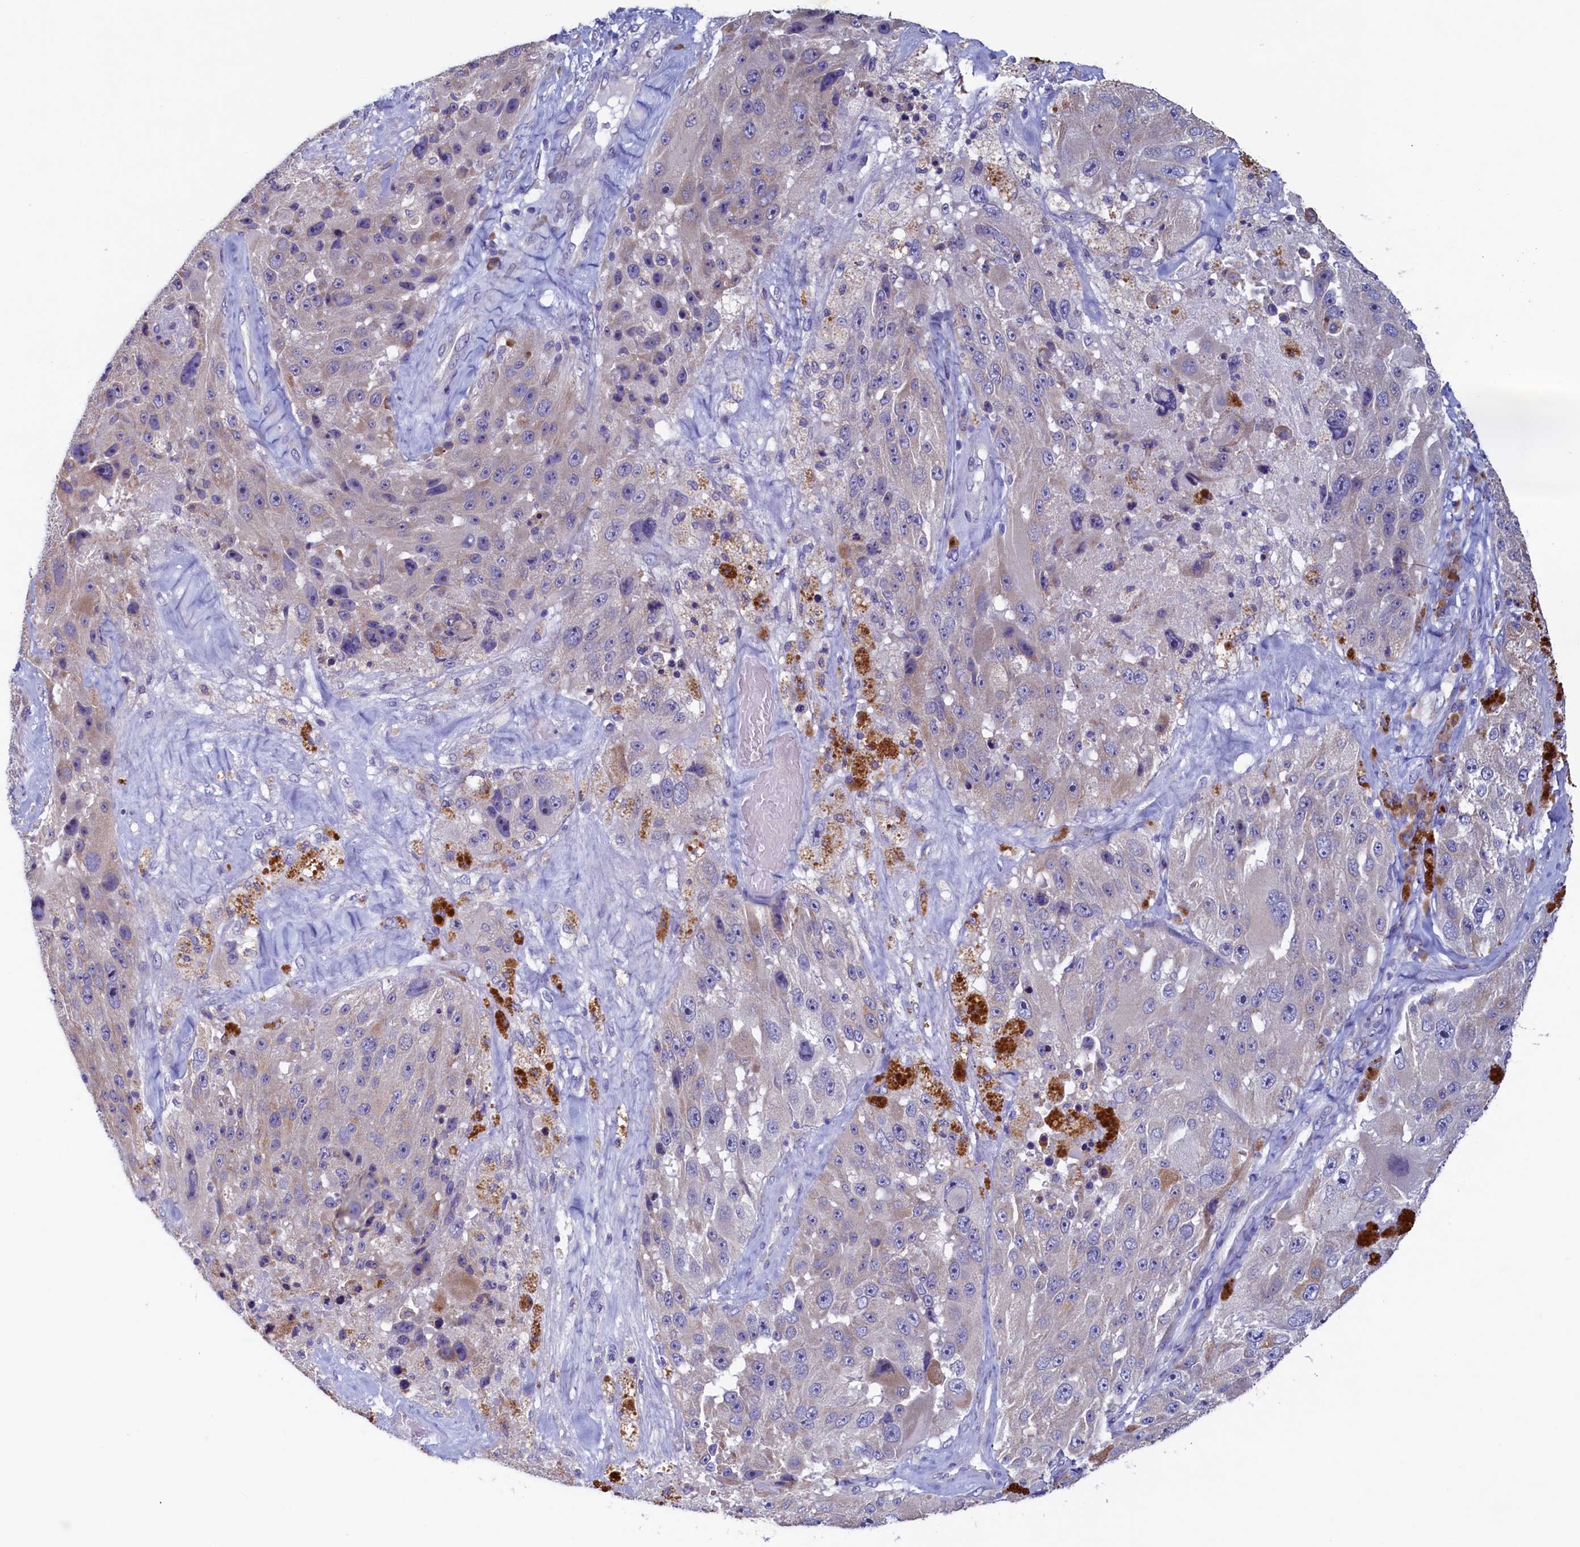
{"staining": {"intensity": "negative", "quantity": "none", "location": "none"}, "tissue": "melanoma", "cell_type": "Tumor cells", "image_type": "cancer", "snomed": [{"axis": "morphology", "description": "Malignant melanoma, Metastatic site"}, {"axis": "topography", "description": "Lymph node"}], "caption": "DAB (3,3'-diaminobenzidine) immunohistochemical staining of melanoma exhibits no significant staining in tumor cells.", "gene": "CBLIF", "patient": {"sex": "male", "age": 62}}